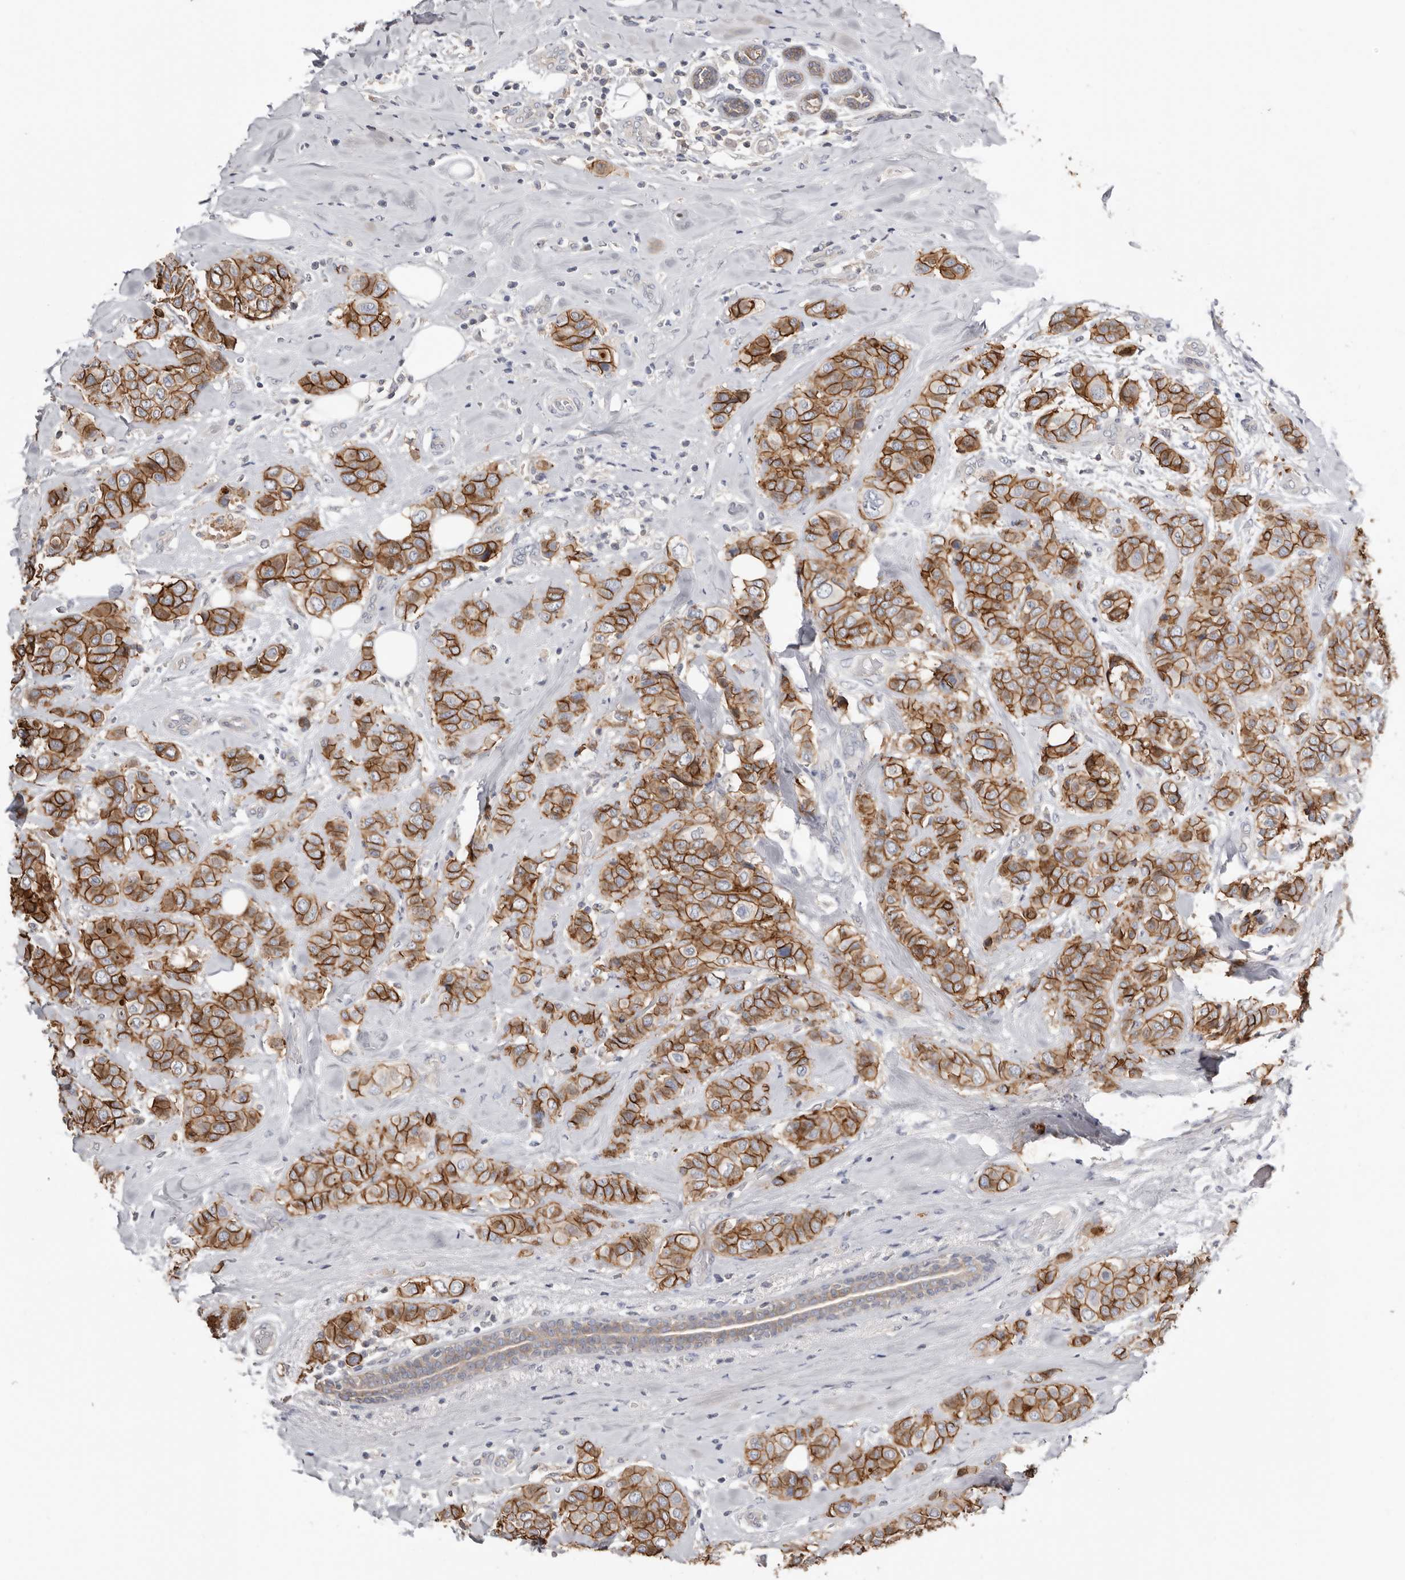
{"staining": {"intensity": "moderate", "quantity": ">75%", "location": "cytoplasmic/membranous"}, "tissue": "breast cancer", "cell_type": "Tumor cells", "image_type": "cancer", "snomed": [{"axis": "morphology", "description": "Lobular carcinoma"}, {"axis": "topography", "description": "Breast"}], "caption": "A medium amount of moderate cytoplasmic/membranous staining is identified in about >75% of tumor cells in breast lobular carcinoma tissue.", "gene": "S100A14", "patient": {"sex": "female", "age": 51}}